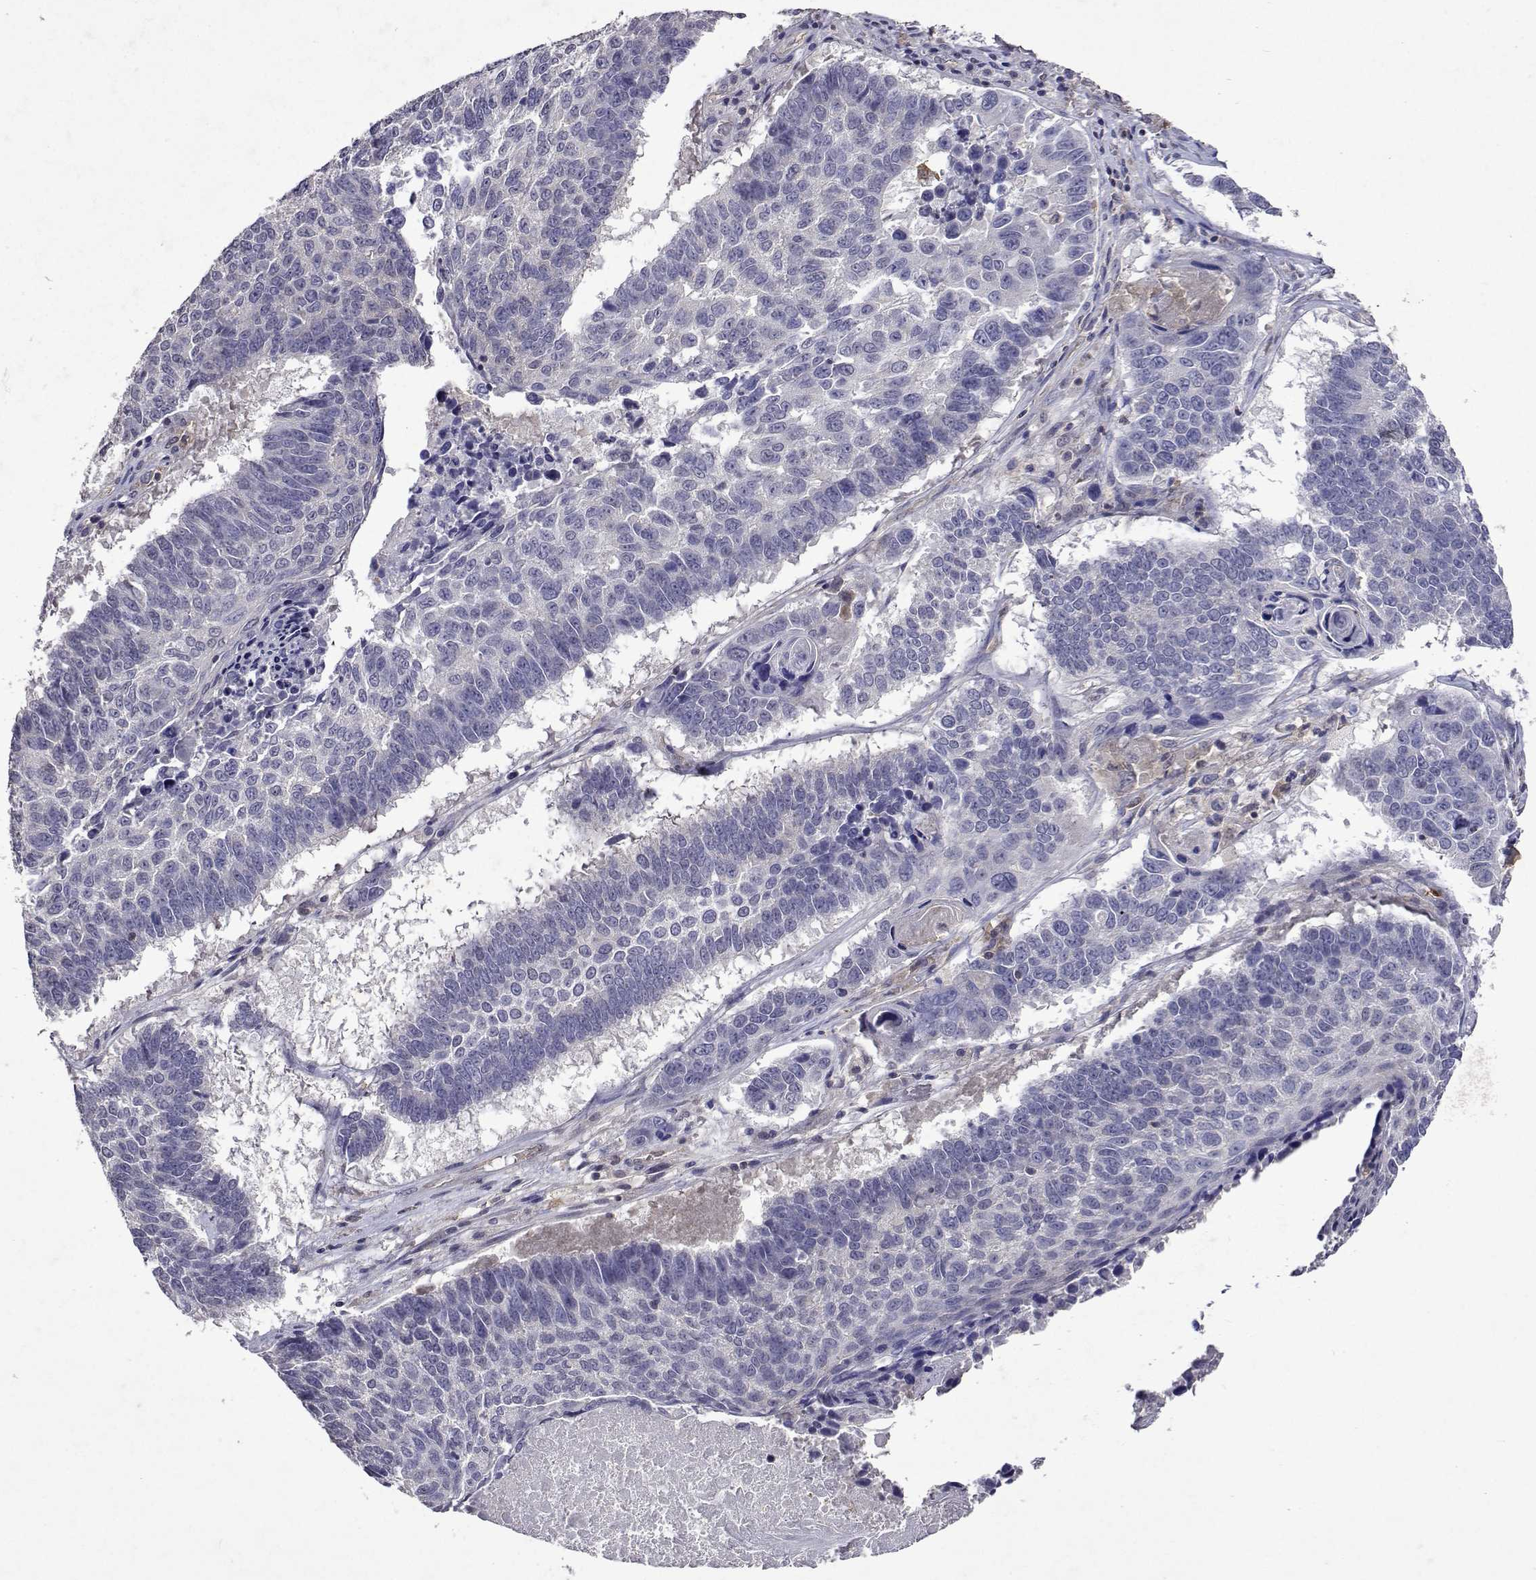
{"staining": {"intensity": "negative", "quantity": "none", "location": "none"}, "tissue": "lung cancer", "cell_type": "Tumor cells", "image_type": "cancer", "snomed": [{"axis": "morphology", "description": "Squamous cell carcinoma, NOS"}, {"axis": "topography", "description": "Lung"}], "caption": "IHC of lung cancer (squamous cell carcinoma) exhibits no positivity in tumor cells.", "gene": "APAF1", "patient": {"sex": "male", "age": 73}}